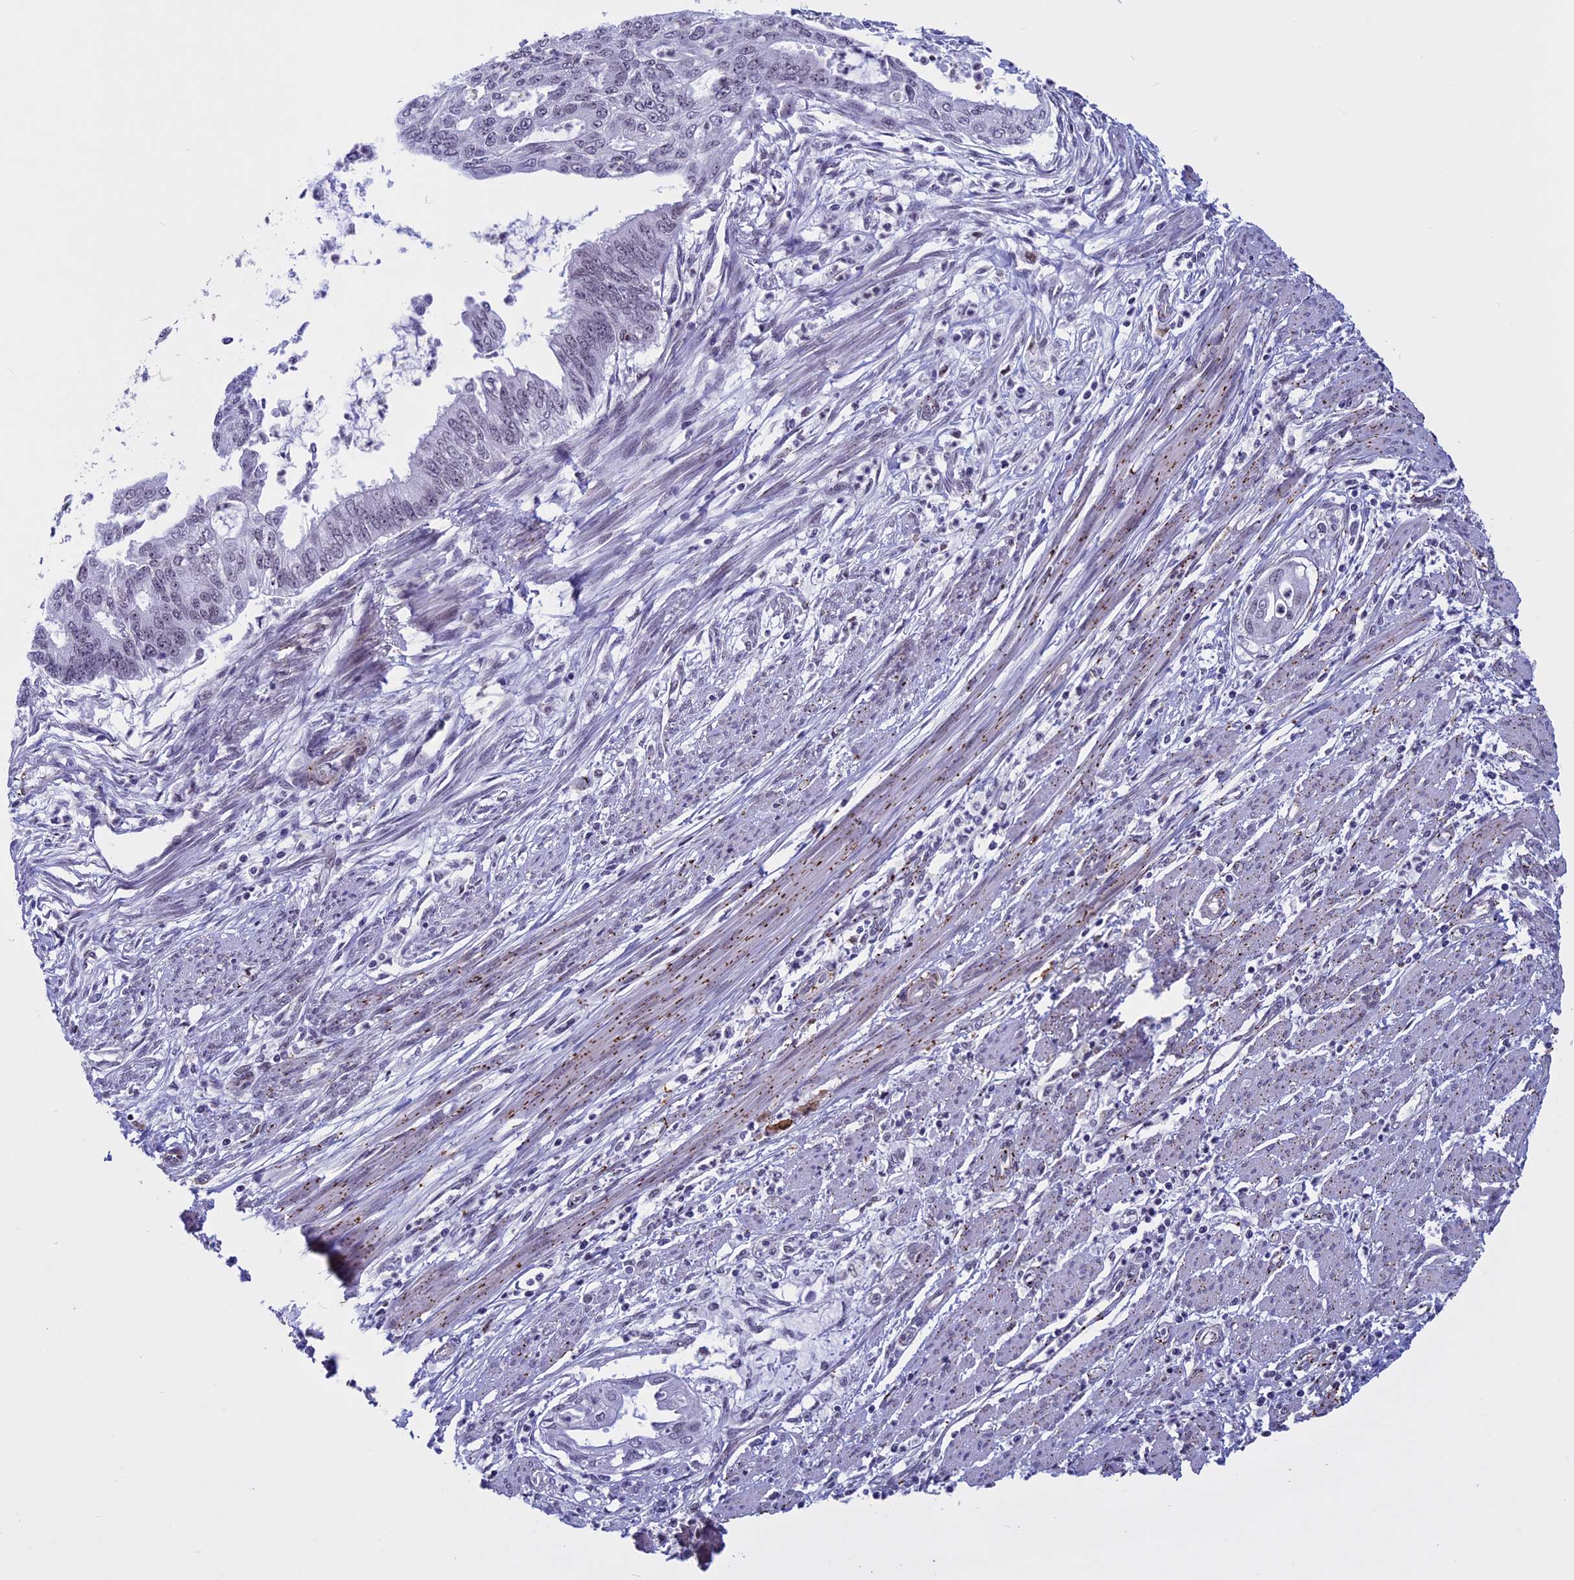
{"staining": {"intensity": "weak", "quantity": "25%-75%", "location": "nuclear"}, "tissue": "endometrial cancer", "cell_type": "Tumor cells", "image_type": "cancer", "snomed": [{"axis": "morphology", "description": "Adenocarcinoma, NOS"}, {"axis": "topography", "description": "Endometrium"}], "caption": "Immunohistochemistry (IHC) (DAB (3,3'-diaminobenzidine)) staining of human endometrial cancer demonstrates weak nuclear protein staining in about 25%-75% of tumor cells. (IHC, brightfield microscopy, high magnification).", "gene": "NIPBL", "patient": {"sex": "female", "age": 73}}